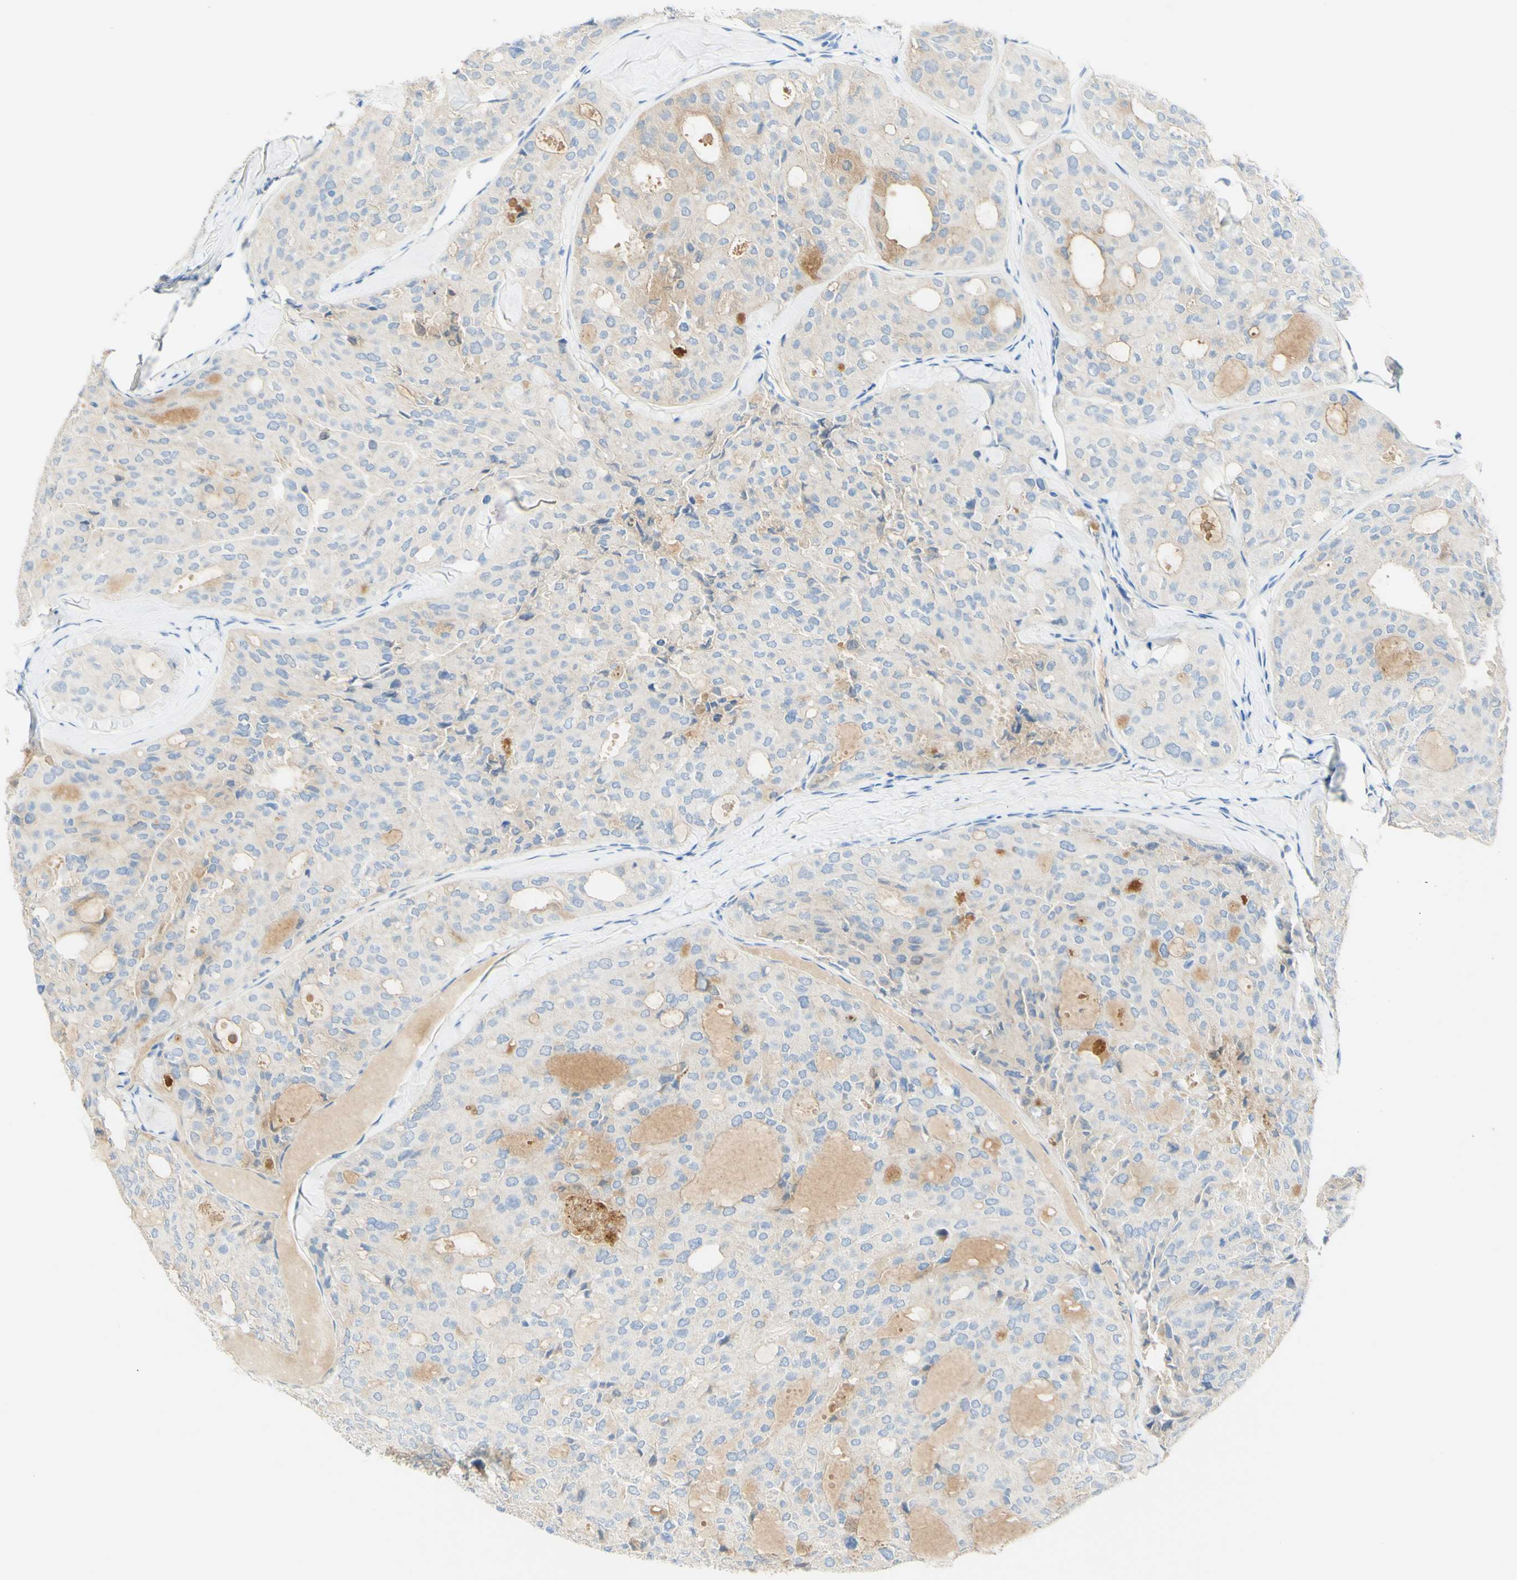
{"staining": {"intensity": "weak", "quantity": "25%-75%", "location": "cytoplasmic/membranous"}, "tissue": "thyroid cancer", "cell_type": "Tumor cells", "image_type": "cancer", "snomed": [{"axis": "morphology", "description": "Follicular adenoma carcinoma, NOS"}, {"axis": "topography", "description": "Thyroid gland"}], "caption": "High-power microscopy captured an immunohistochemistry (IHC) histopathology image of thyroid follicular adenoma carcinoma, revealing weak cytoplasmic/membranous staining in approximately 25%-75% of tumor cells. Using DAB (3,3'-diaminobenzidine) (brown) and hematoxylin (blue) stains, captured at high magnification using brightfield microscopy.", "gene": "PIGR", "patient": {"sex": "male", "age": 75}}